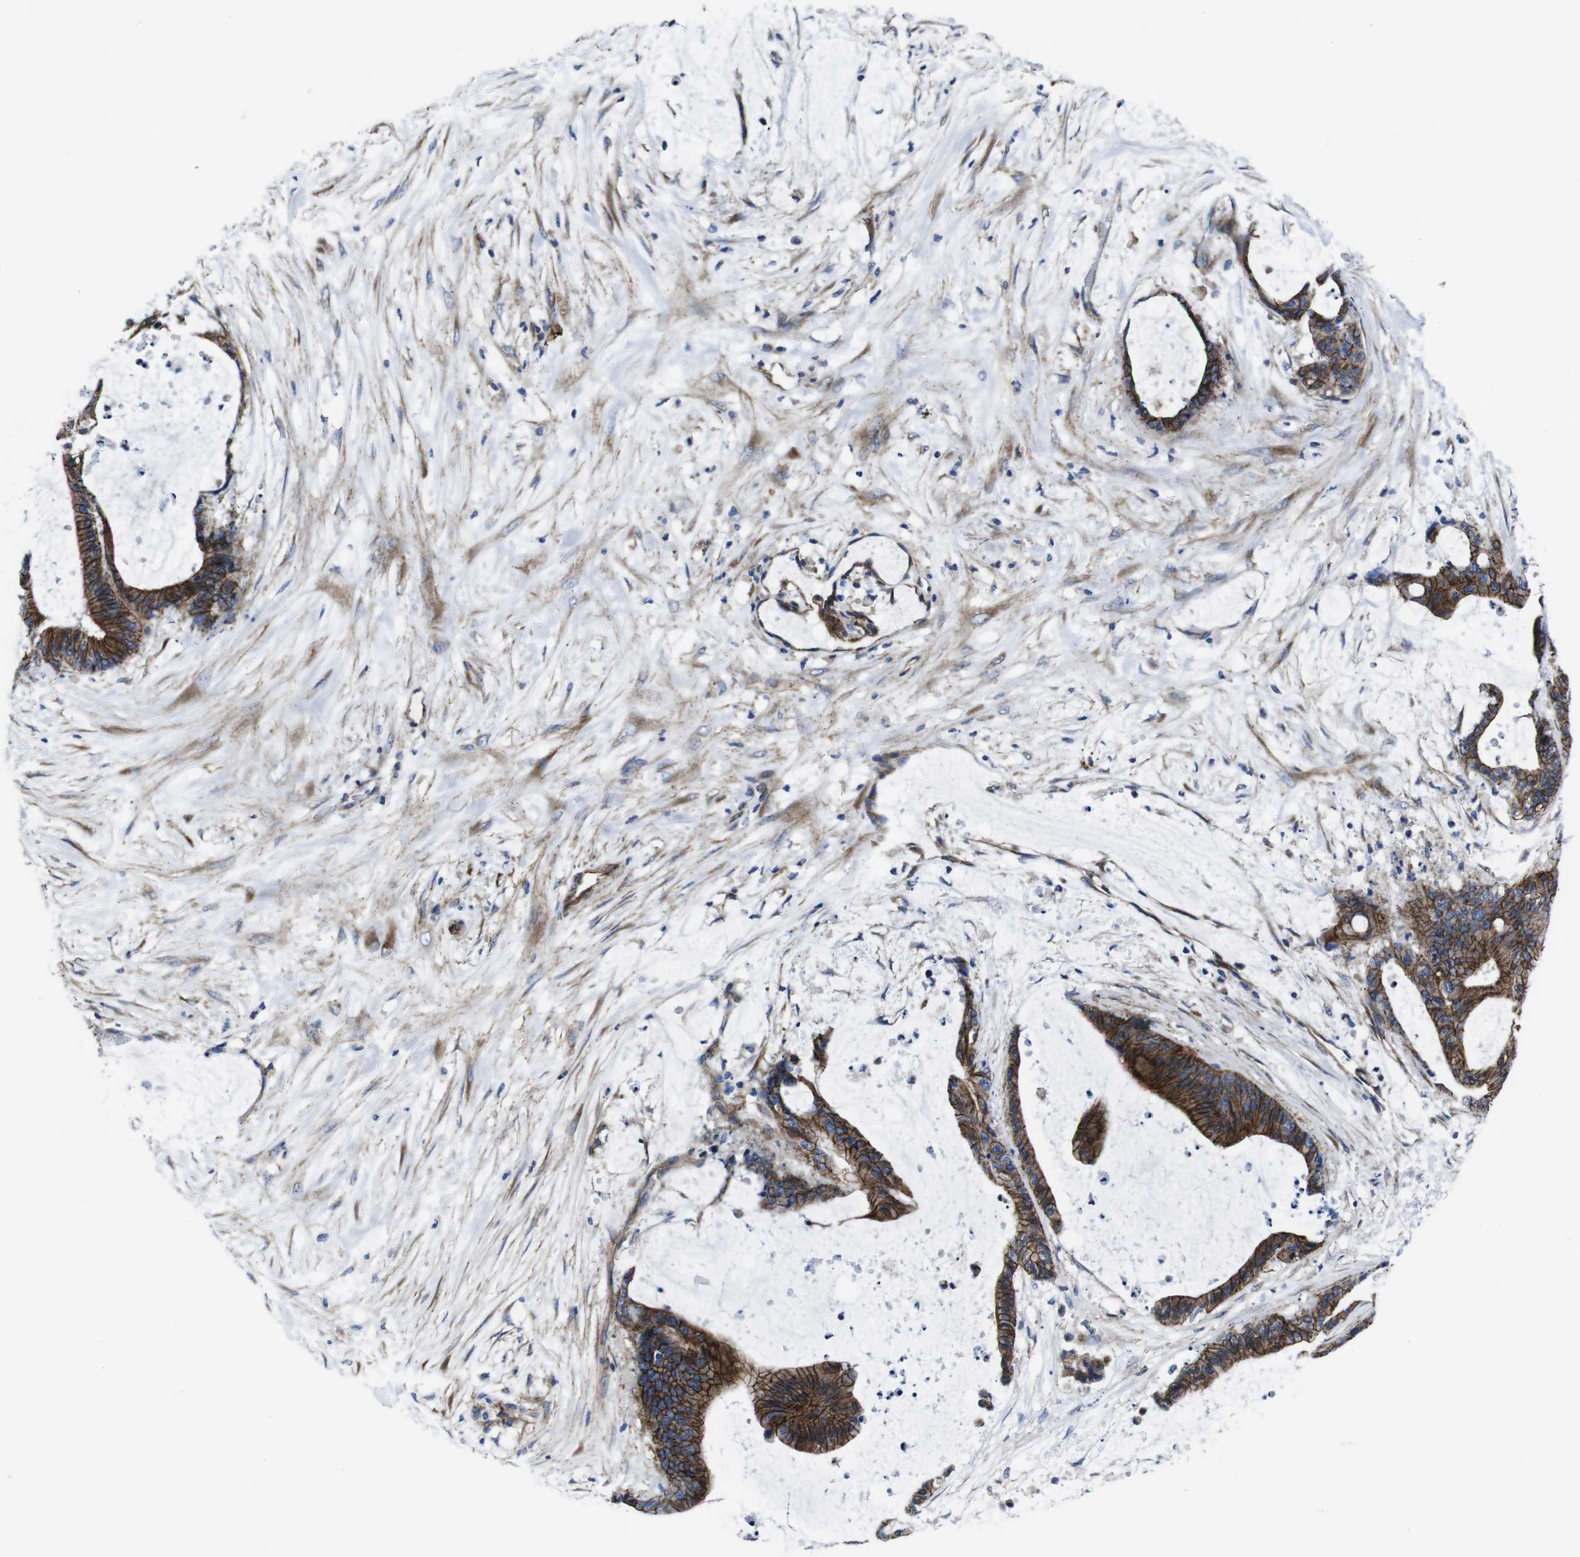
{"staining": {"intensity": "strong", "quantity": ">75%", "location": "cytoplasmic/membranous"}, "tissue": "liver cancer", "cell_type": "Tumor cells", "image_type": "cancer", "snomed": [{"axis": "morphology", "description": "Cholangiocarcinoma"}, {"axis": "topography", "description": "Liver"}], "caption": "About >75% of tumor cells in human liver cholangiocarcinoma exhibit strong cytoplasmic/membranous protein expression as visualized by brown immunohistochemical staining.", "gene": "NUMB", "patient": {"sex": "female", "age": 73}}